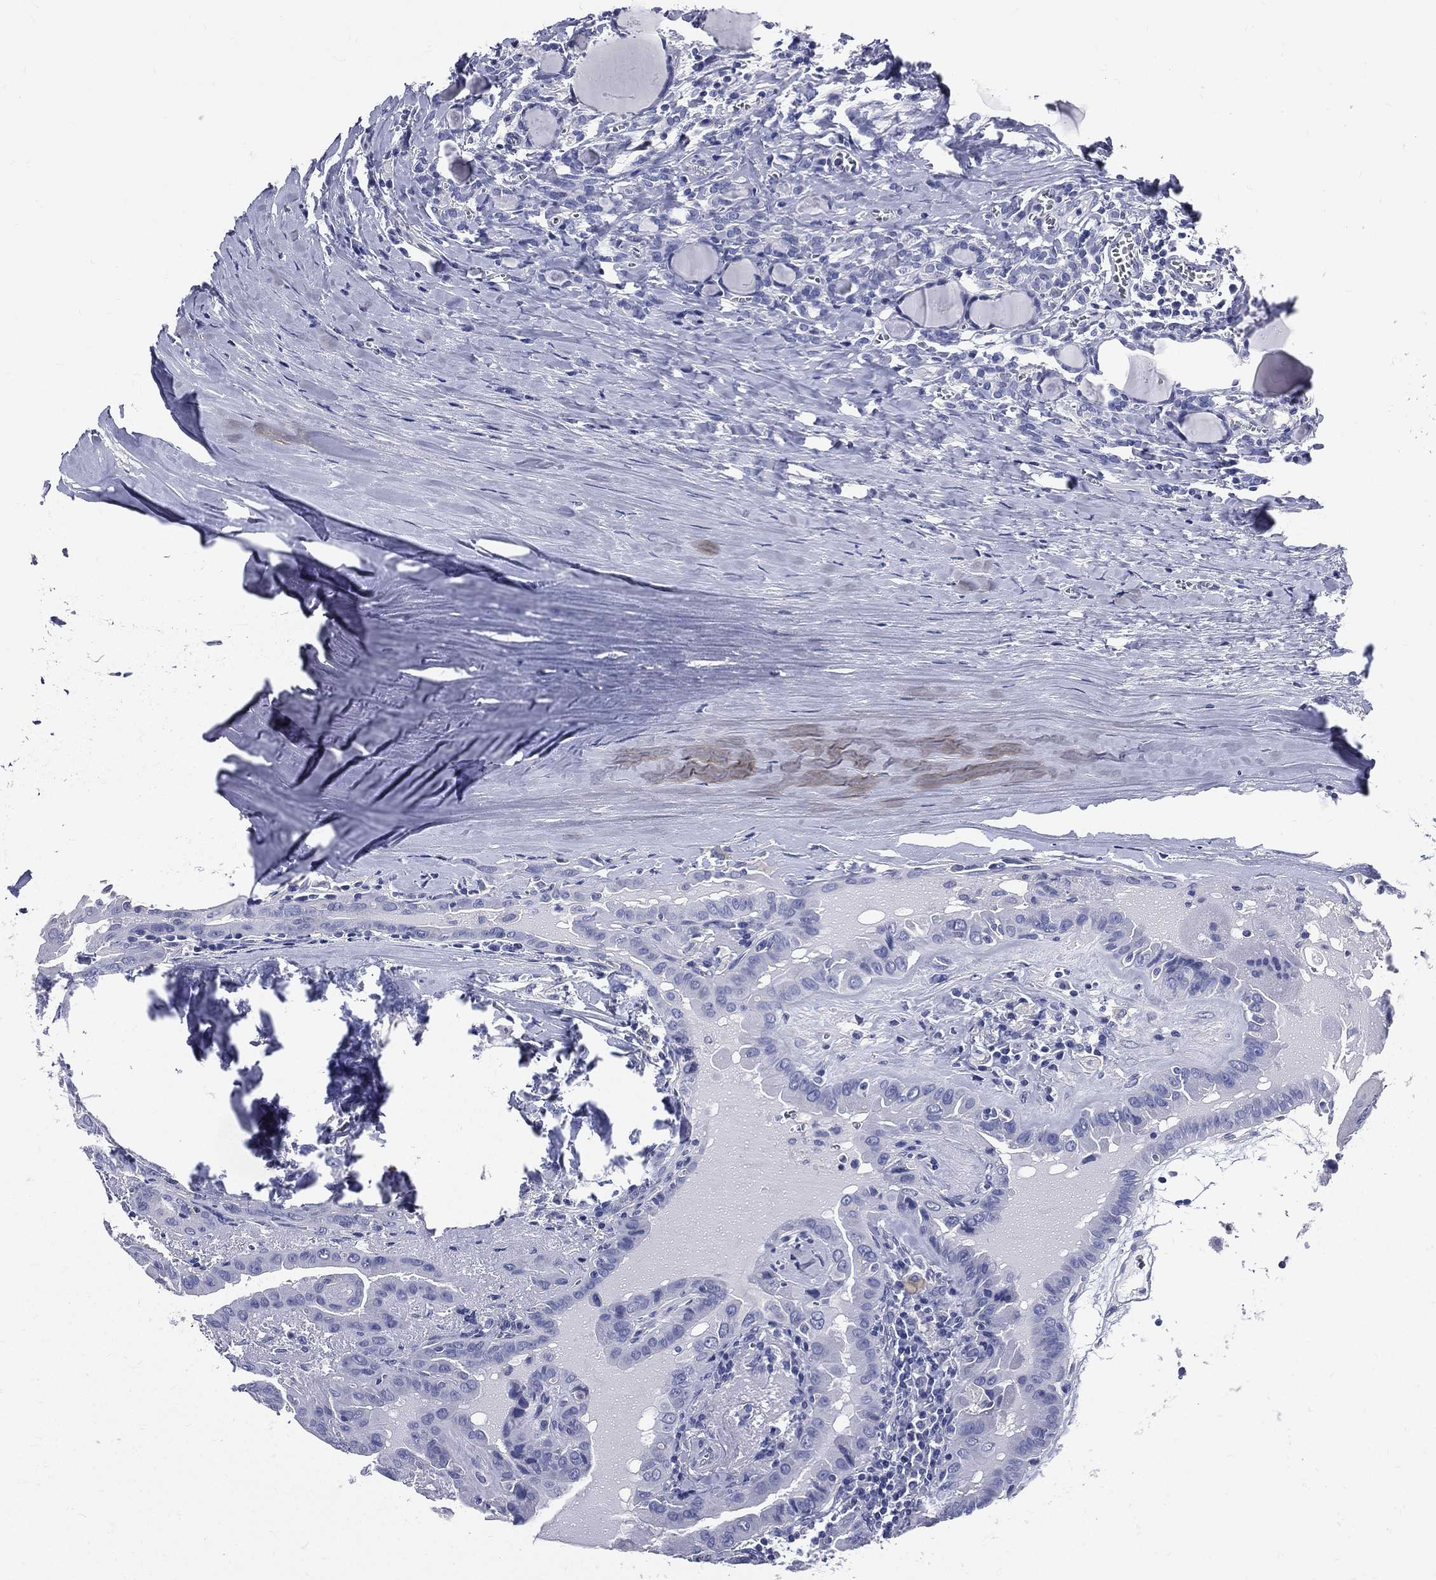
{"staining": {"intensity": "negative", "quantity": "none", "location": "none"}, "tissue": "thyroid cancer", "cell_type": "Tumor cells", "image_type": "cancer", "snomed": [{"axis": "morphology", "description": "Papillary adenocarcinoma, NOS"}, {"axis": "topography", "description": "Thyroid gland"}], "caption": "Tumor cells are negative for protein expression in human thyroid papillary adenocarcinoma.", "gene": "DPYS", "patient": {"sex": "female", "age": 37}}